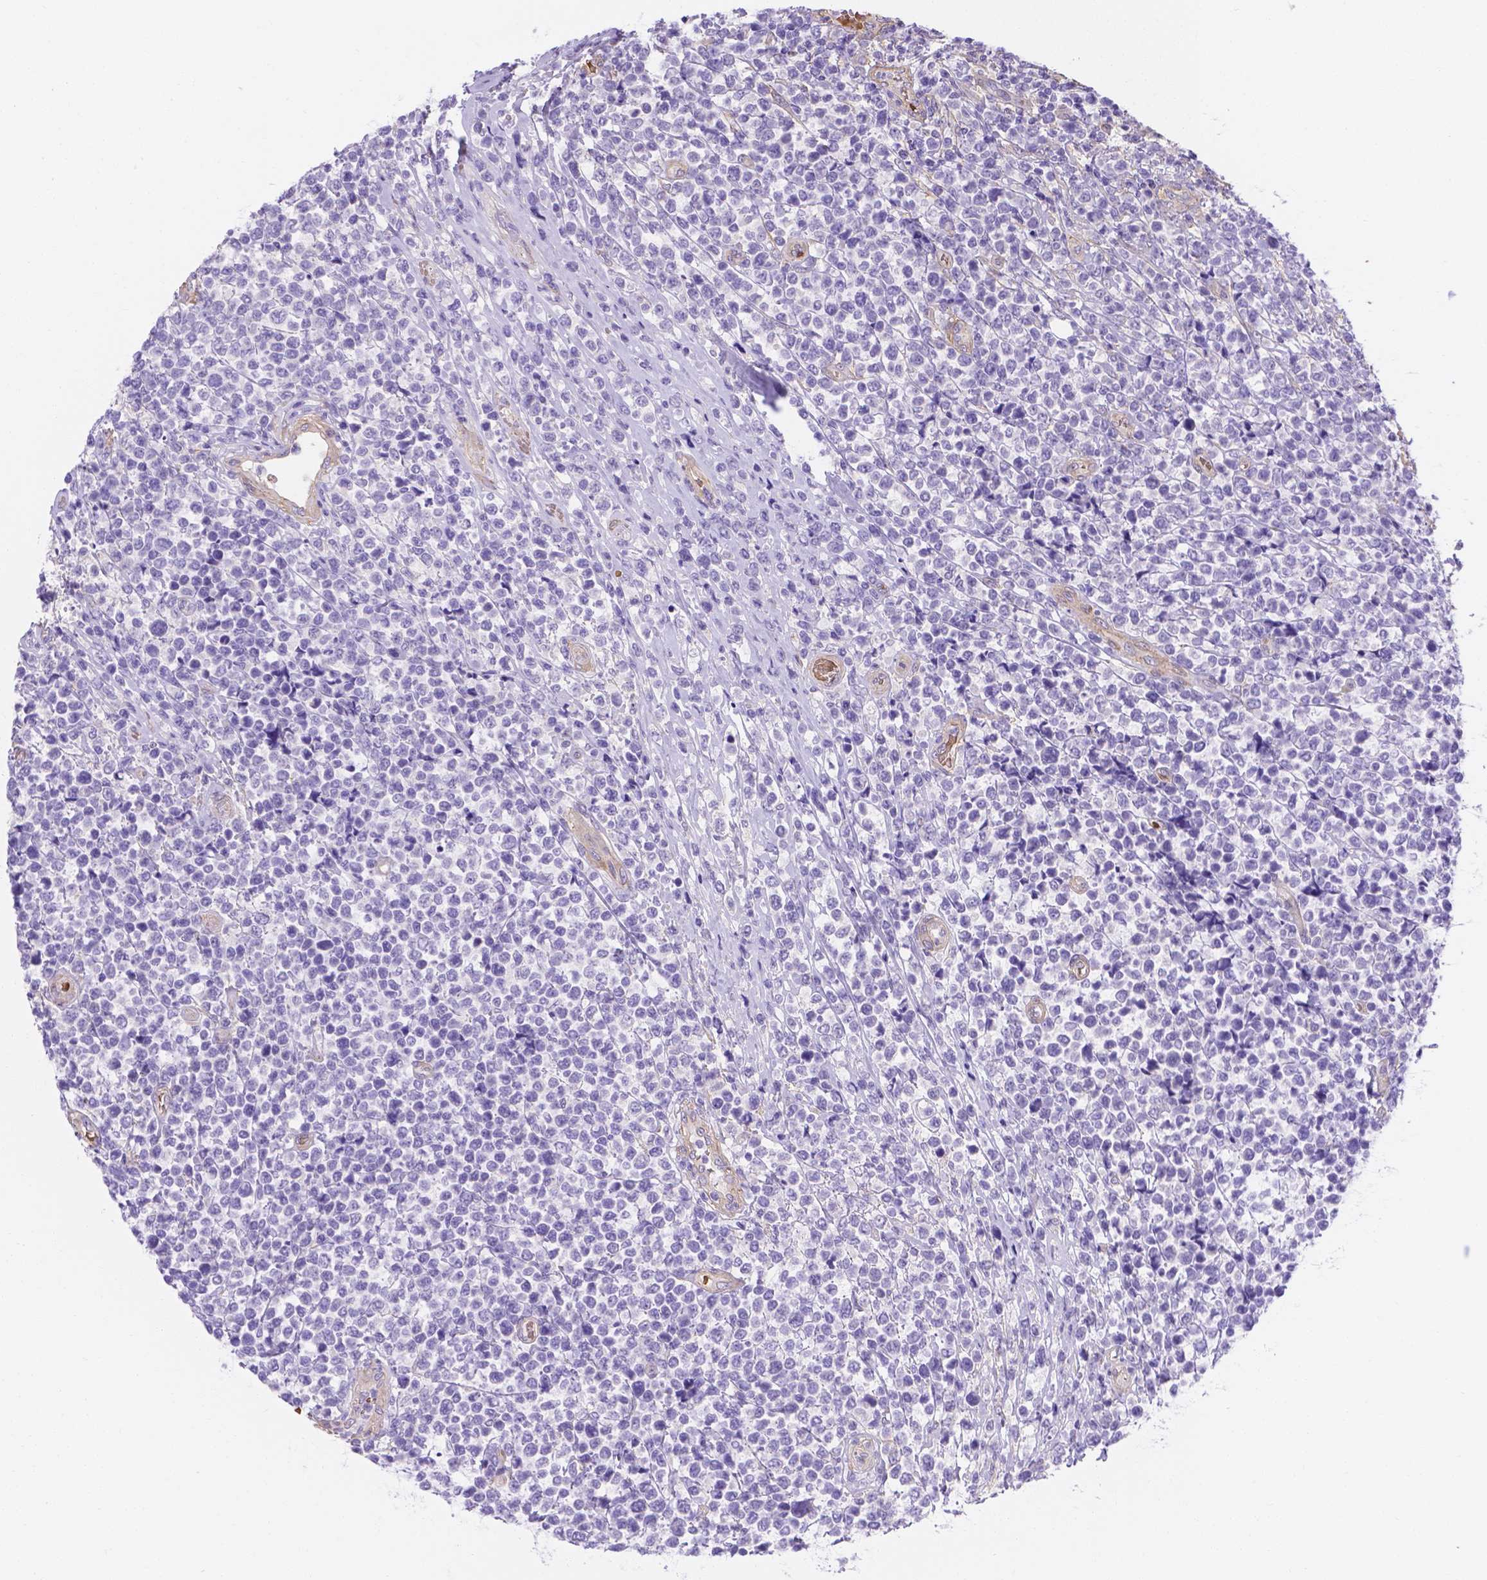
{"staining": {"intensity": "negative", "quantity": "none", "location": "none"}, "tissue": "lymphoma", "cell_type": "Tumor cells", "image_type": "cancer", "snomed": [{"axis": "morphology", "description": "Malignant lymphoma, non-Hodgkin's type, High grade"}, {"axis": "topography", "description": "Soft tissue"}], "caption": "Immunohistochemistry (IHC) of human lymphoma reveals no staining in tumor cells.", "gene": "SLC40A1", "patient": {"sex": "female", "age": 56}}